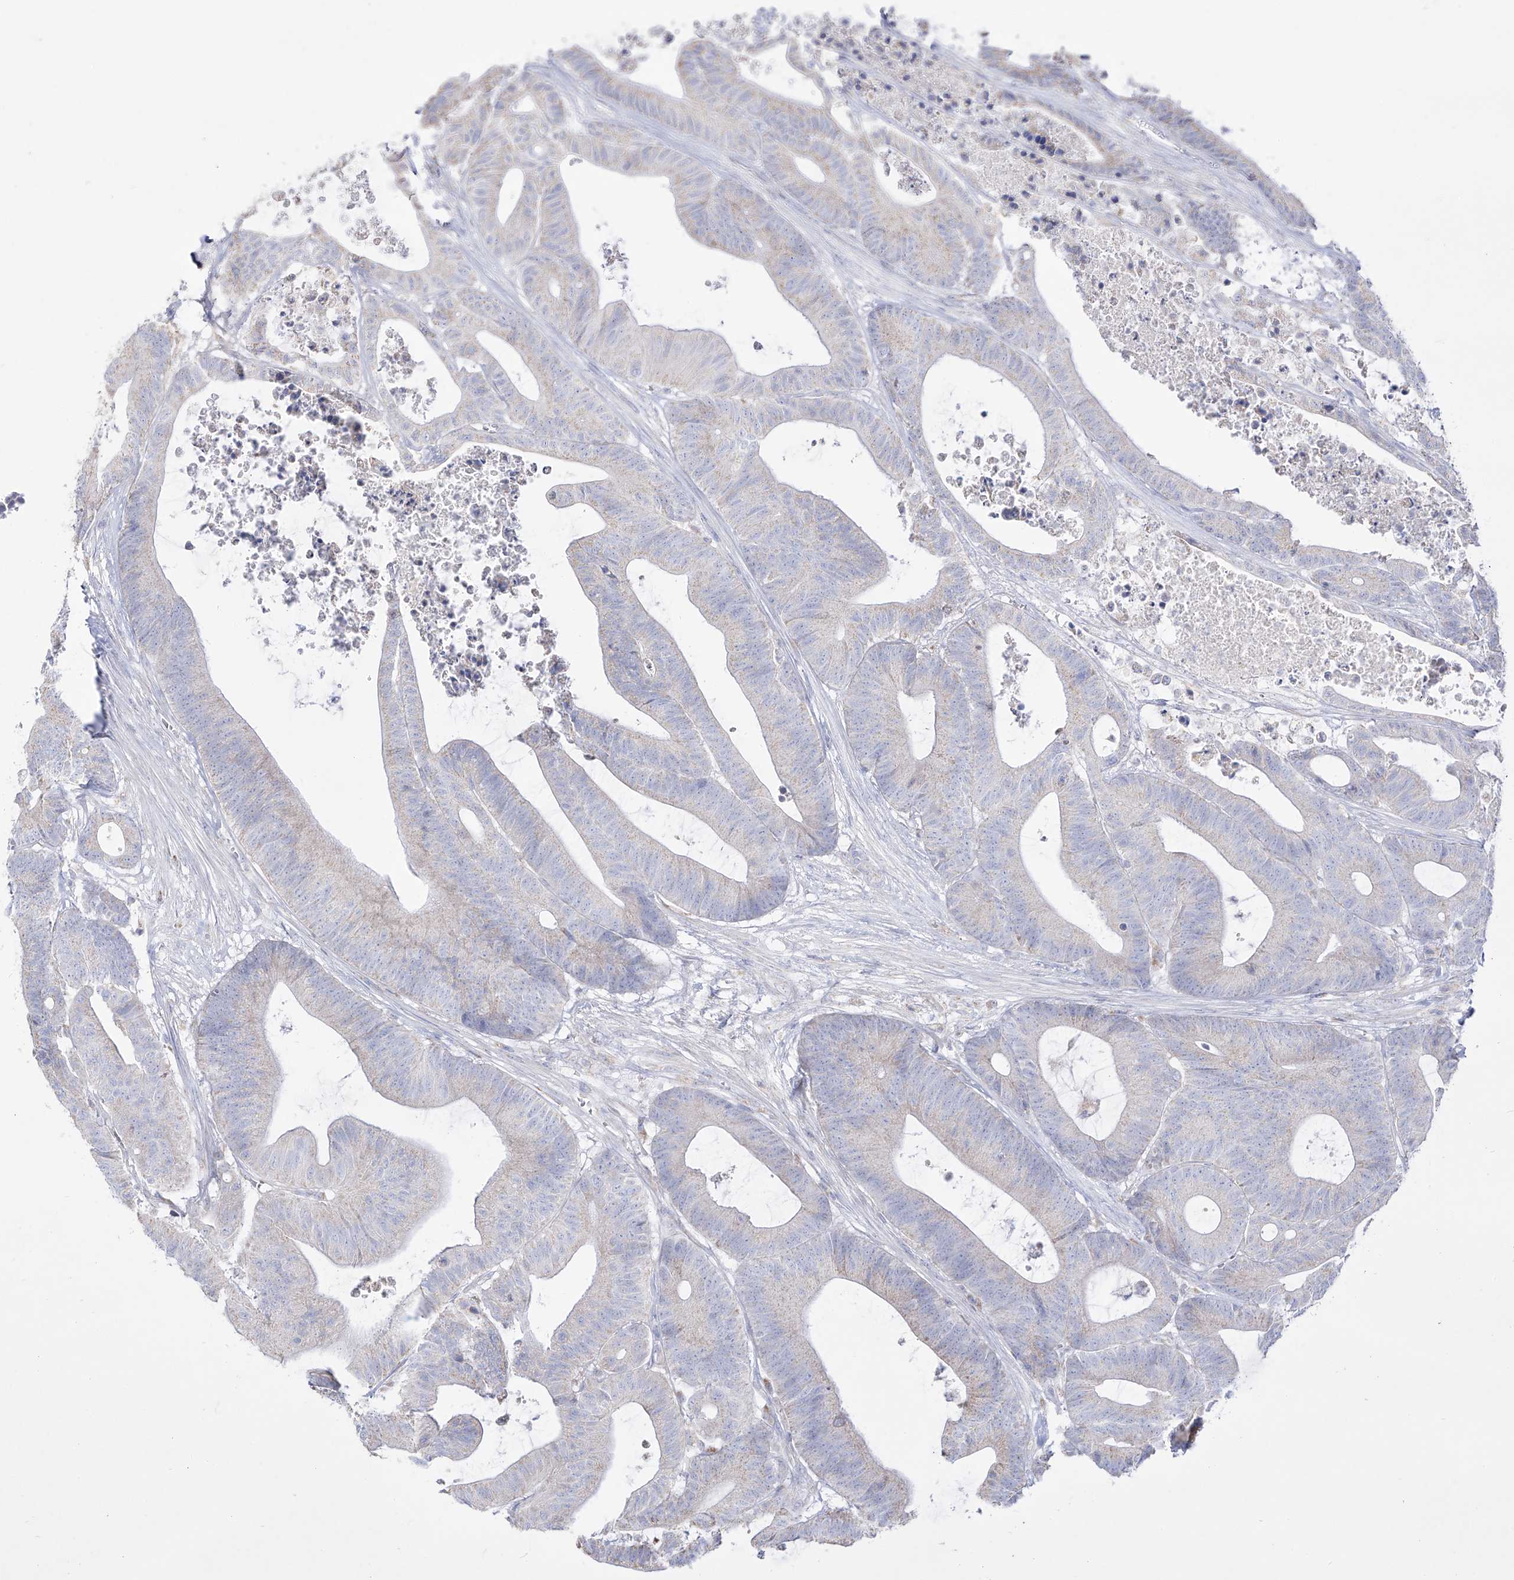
{"staining": {"intensity": "negative", "quantity": "none", "location": "none"}, "tissue": "colorectal cancer", "cell_type": "Tumor cells", "image_type": "cancer", "snomed": [{"axis": "morphology", "description": "Adenocarcinoma, NOS"}, {"axis": "topography", "description": "Colon"}], "caption": "Immunohistochemical staining of human colorectal cancer (adenocarcinoma) shows no significant expression in tumor cells.", "gene": "RCHY1", "patient": {"sex": "female", "age": 84}}